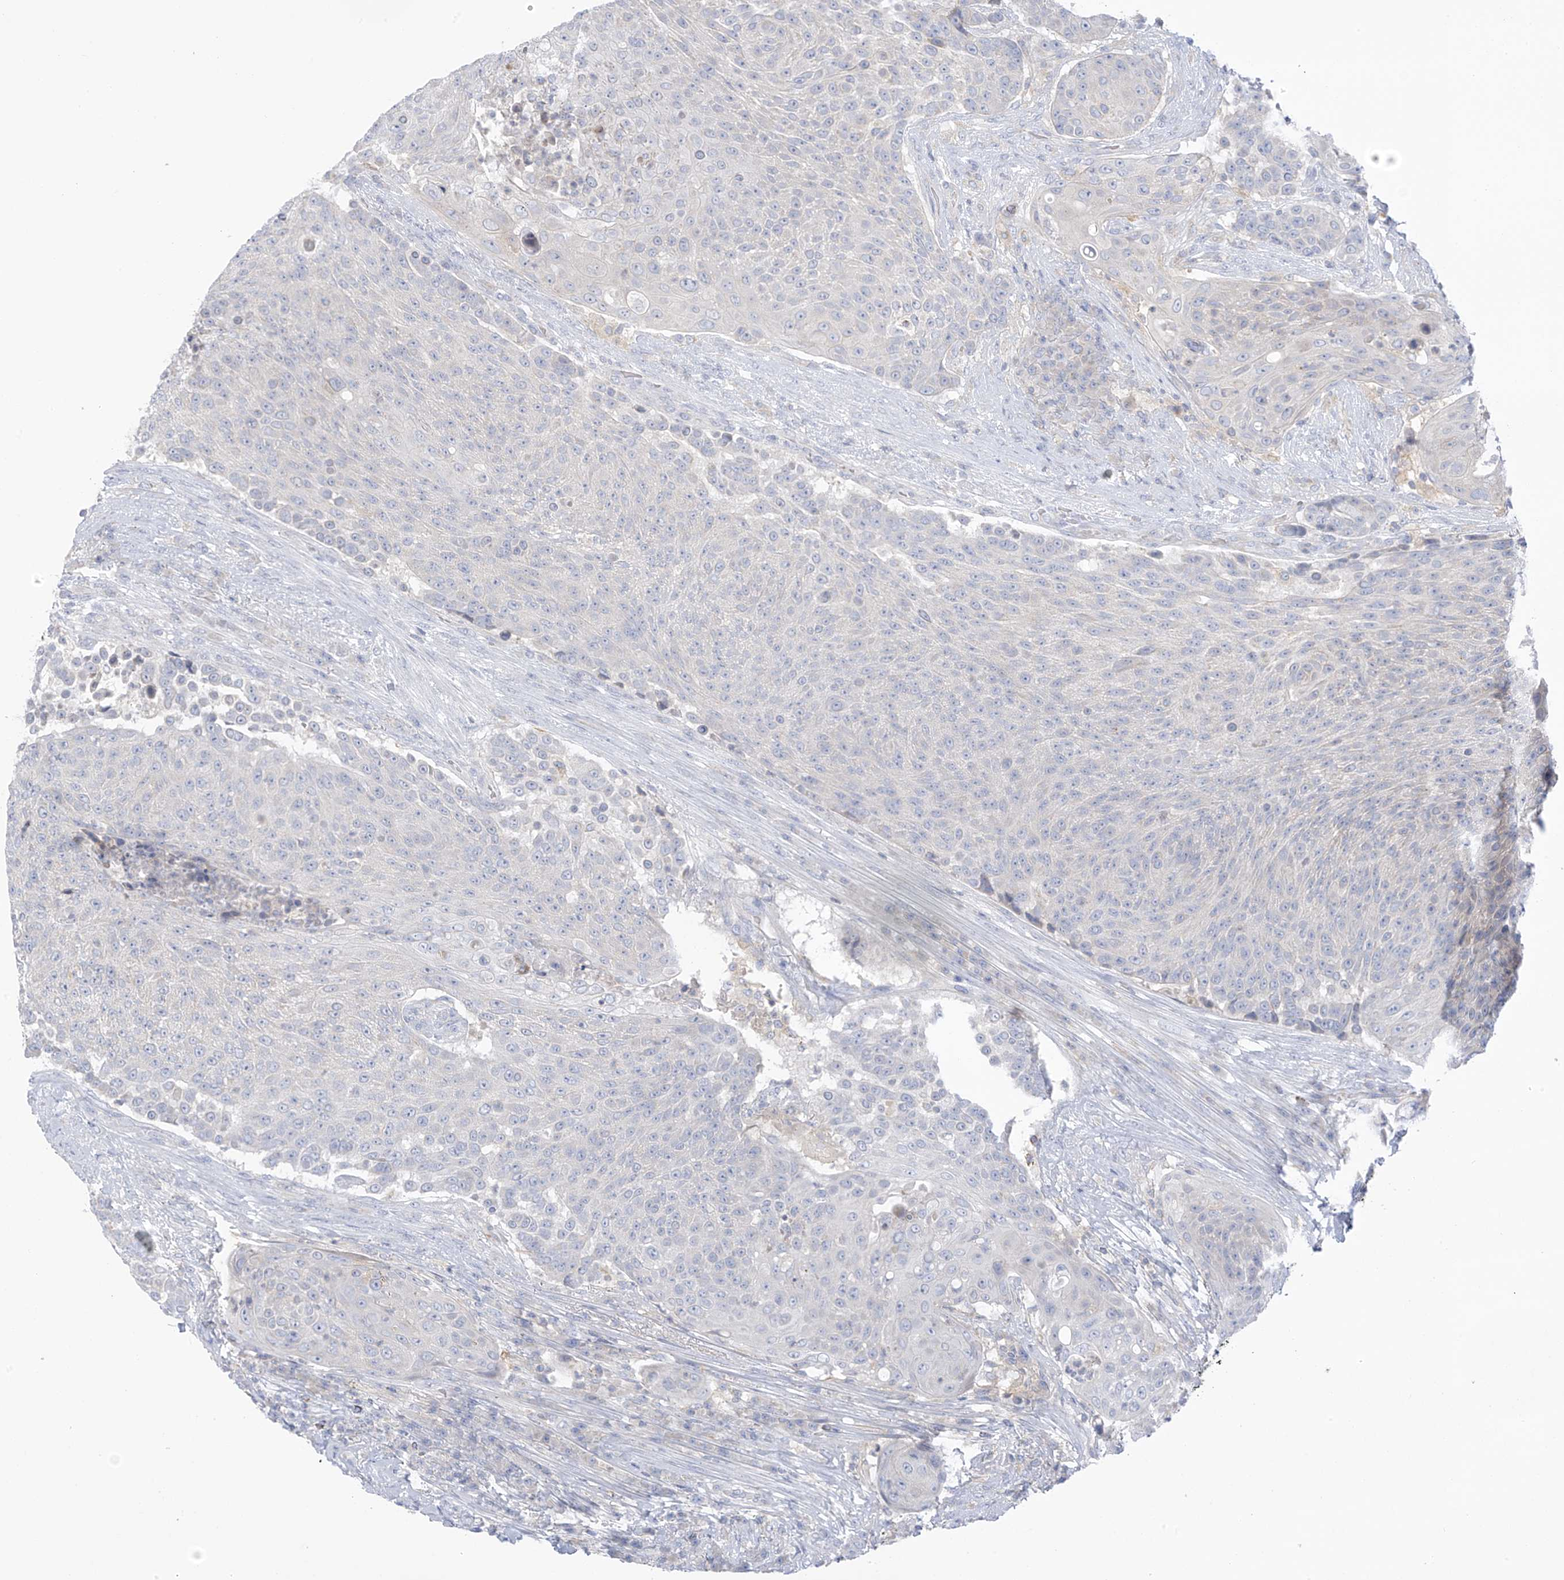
{"staining": {"intensity": "negative", "quantity": "none", "location": "none"}, "tissue": "urothelial cancer", "cell_type": "Tumor cells", "image_type": "cancer", "snomed": [{"axis": "morphology", "description": "Urothelial carcinoma, High grade"}, {"axis": "topography", "description": "Urinary bladder"}], "caption": "Urothelial cancer was stained to show a protein in brown. There is no significant expression in tumor cells.", "gene": "SLC6A12", "patient": {"sex": "female", "age": 63}}